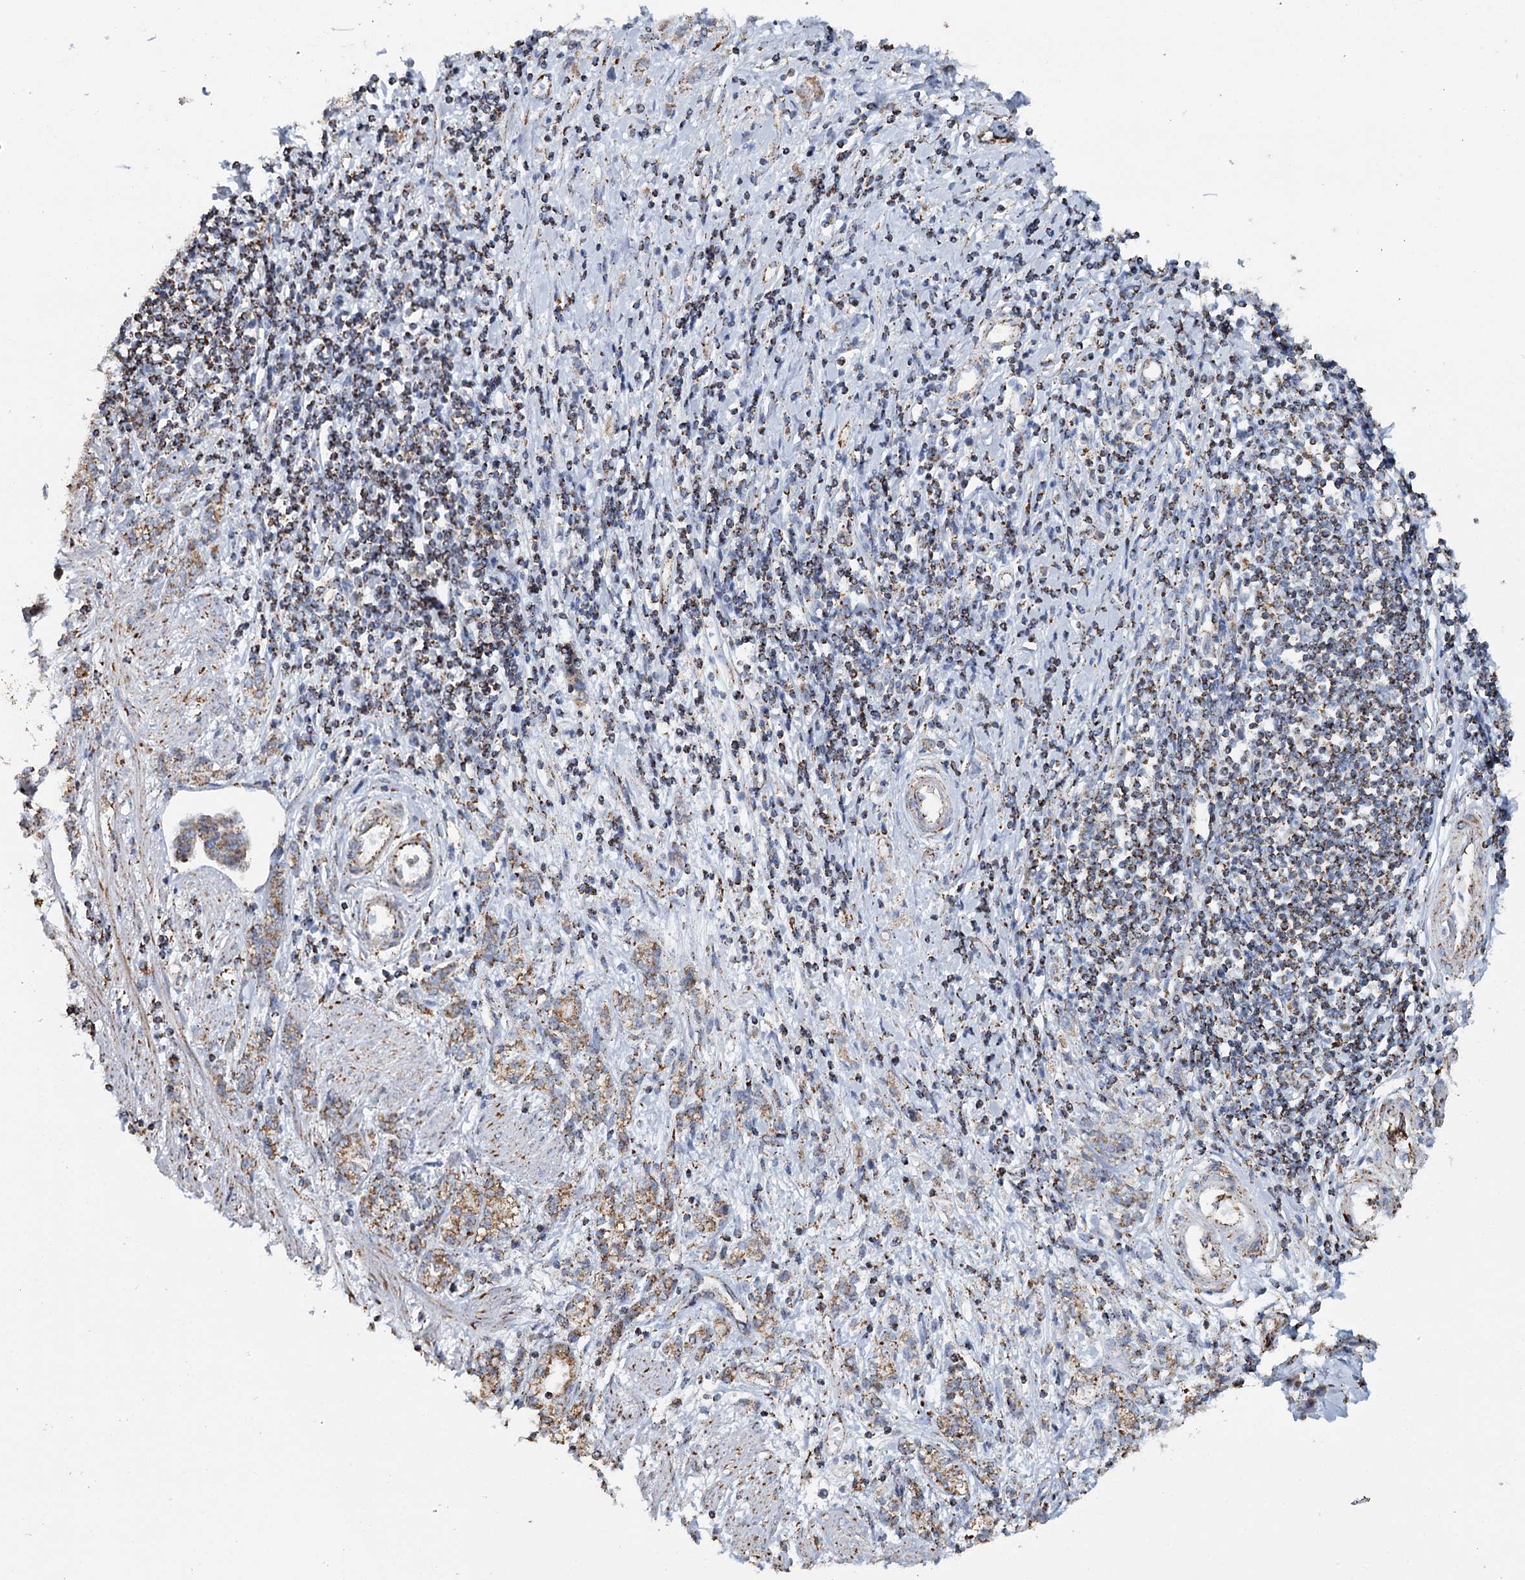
{"staining": {"intensity": "moderate", "quantity": ">75%", "location": "cytoplasmic/membranous"}, "tissue": "stomach cancer", "cell_type": "Tumor cells", "image_type": "cancer", "snomed": [{"axis": "morphology", "description": "Adenocarcinoma, NOS"}, {"axis": "topography", "description": "Stomach"}], "caption": "Human adenocarcinoma (stomach) stained with a brown dye demonstrates moderate cytoplasmic/membranous positive staining in about >75% of tumor cells.", "gene": "MRPL44", "patient": {"sex": "female", "age": 76}}